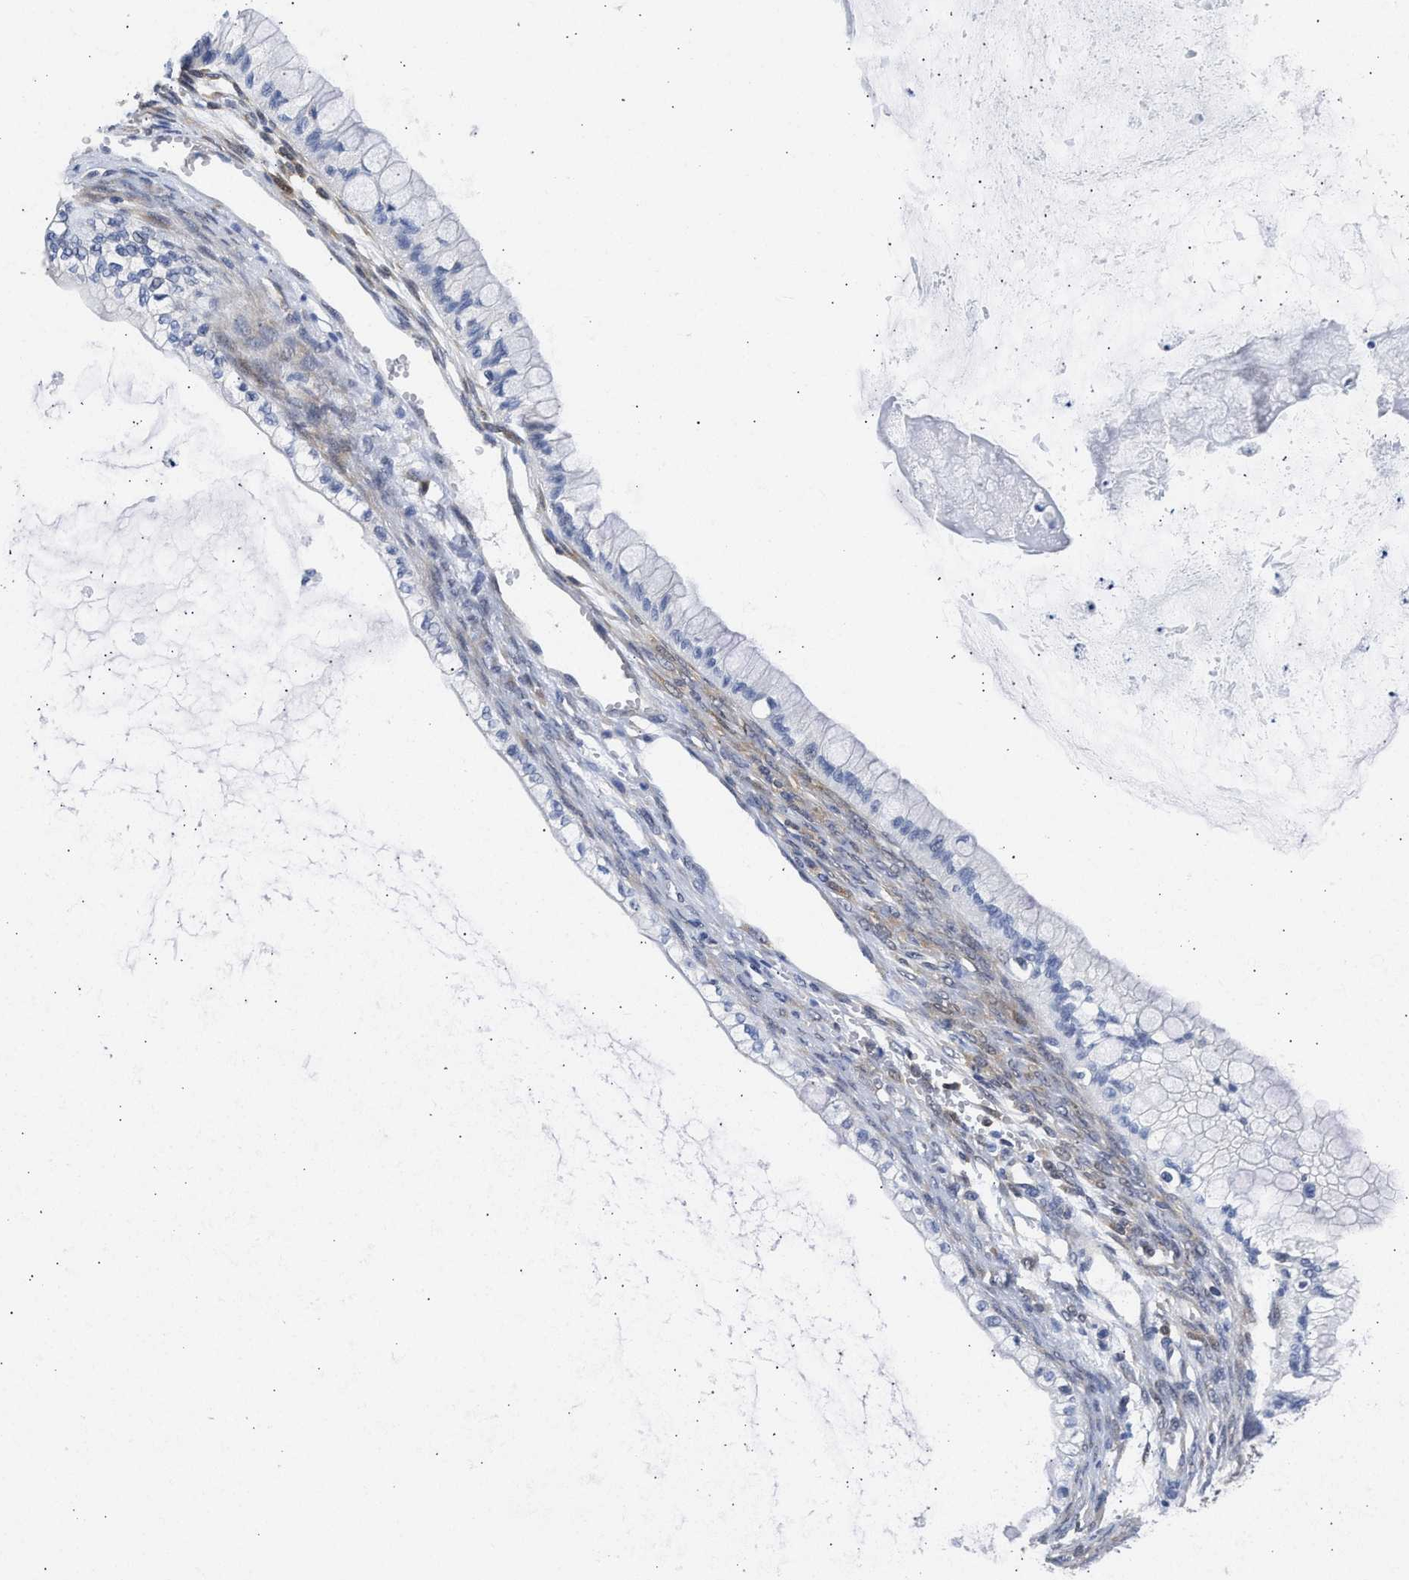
{"staining": {"intensity": "negative", "quantity": "none", "location": "none"}, "tissue": "ovarian cancer", "cell_type": "Tumor cells", "image_type": "cancer", "snomed": [{"axis": "morphology", "description": "Cystadenocarcinoma, mucinous, NOS"}, {"axis": "topography", "description": "Ovary"}], "caption": "Human ovarian cancer stained for a protein using immunohistochemistry (IHC) exhibits no positivity in tumor cells.", "gene": "XPO5", "patient": {"sex": "female", "age": 57}}